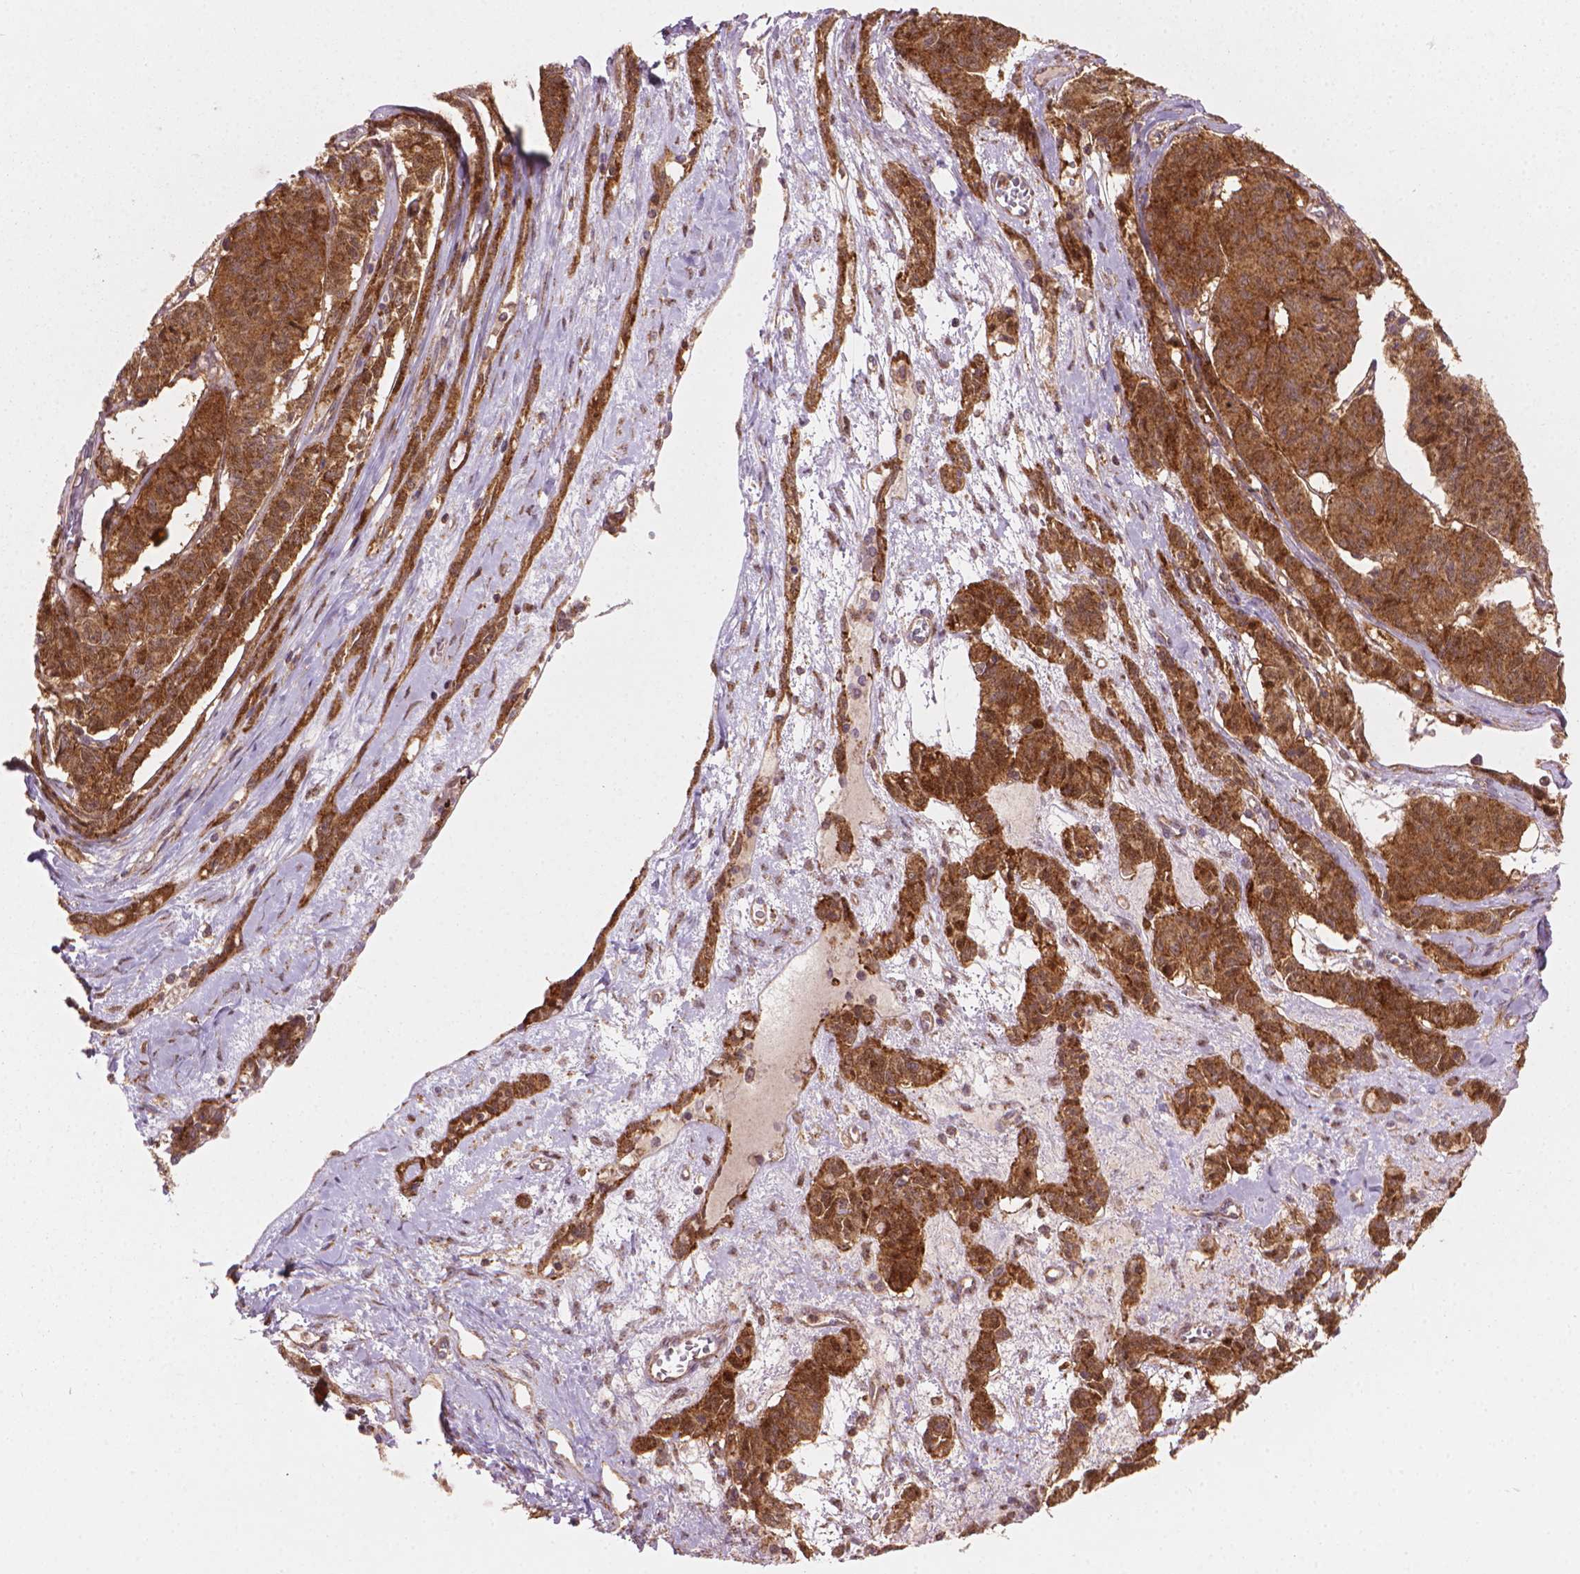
{"staining": {"intensity": "moderate", "quantity": ">75%", "location": "cytoplasmic/membranous"}, "tissue": "ovarian cancer", "cell_type": "Tumor cells", "image_type": "cancer", "snomed": [{"axis": "morphology", "description": "Carcinoma, endometroid"}, {"axis": "topography", "description": "Ovary"}], "caption": "Immunohistochemistry (IHC) image of neoplastic tissue: human ovarian cancer stained using immunohistochemistry reveals medium levels of moderate protein expression localized specifically in the cytoplasmic/membranous of tumor cells, appearing as a cytoplasmic/membranous brown color.", "gene": "VARS2", "patient": {"sex": "female", "age": 80}}